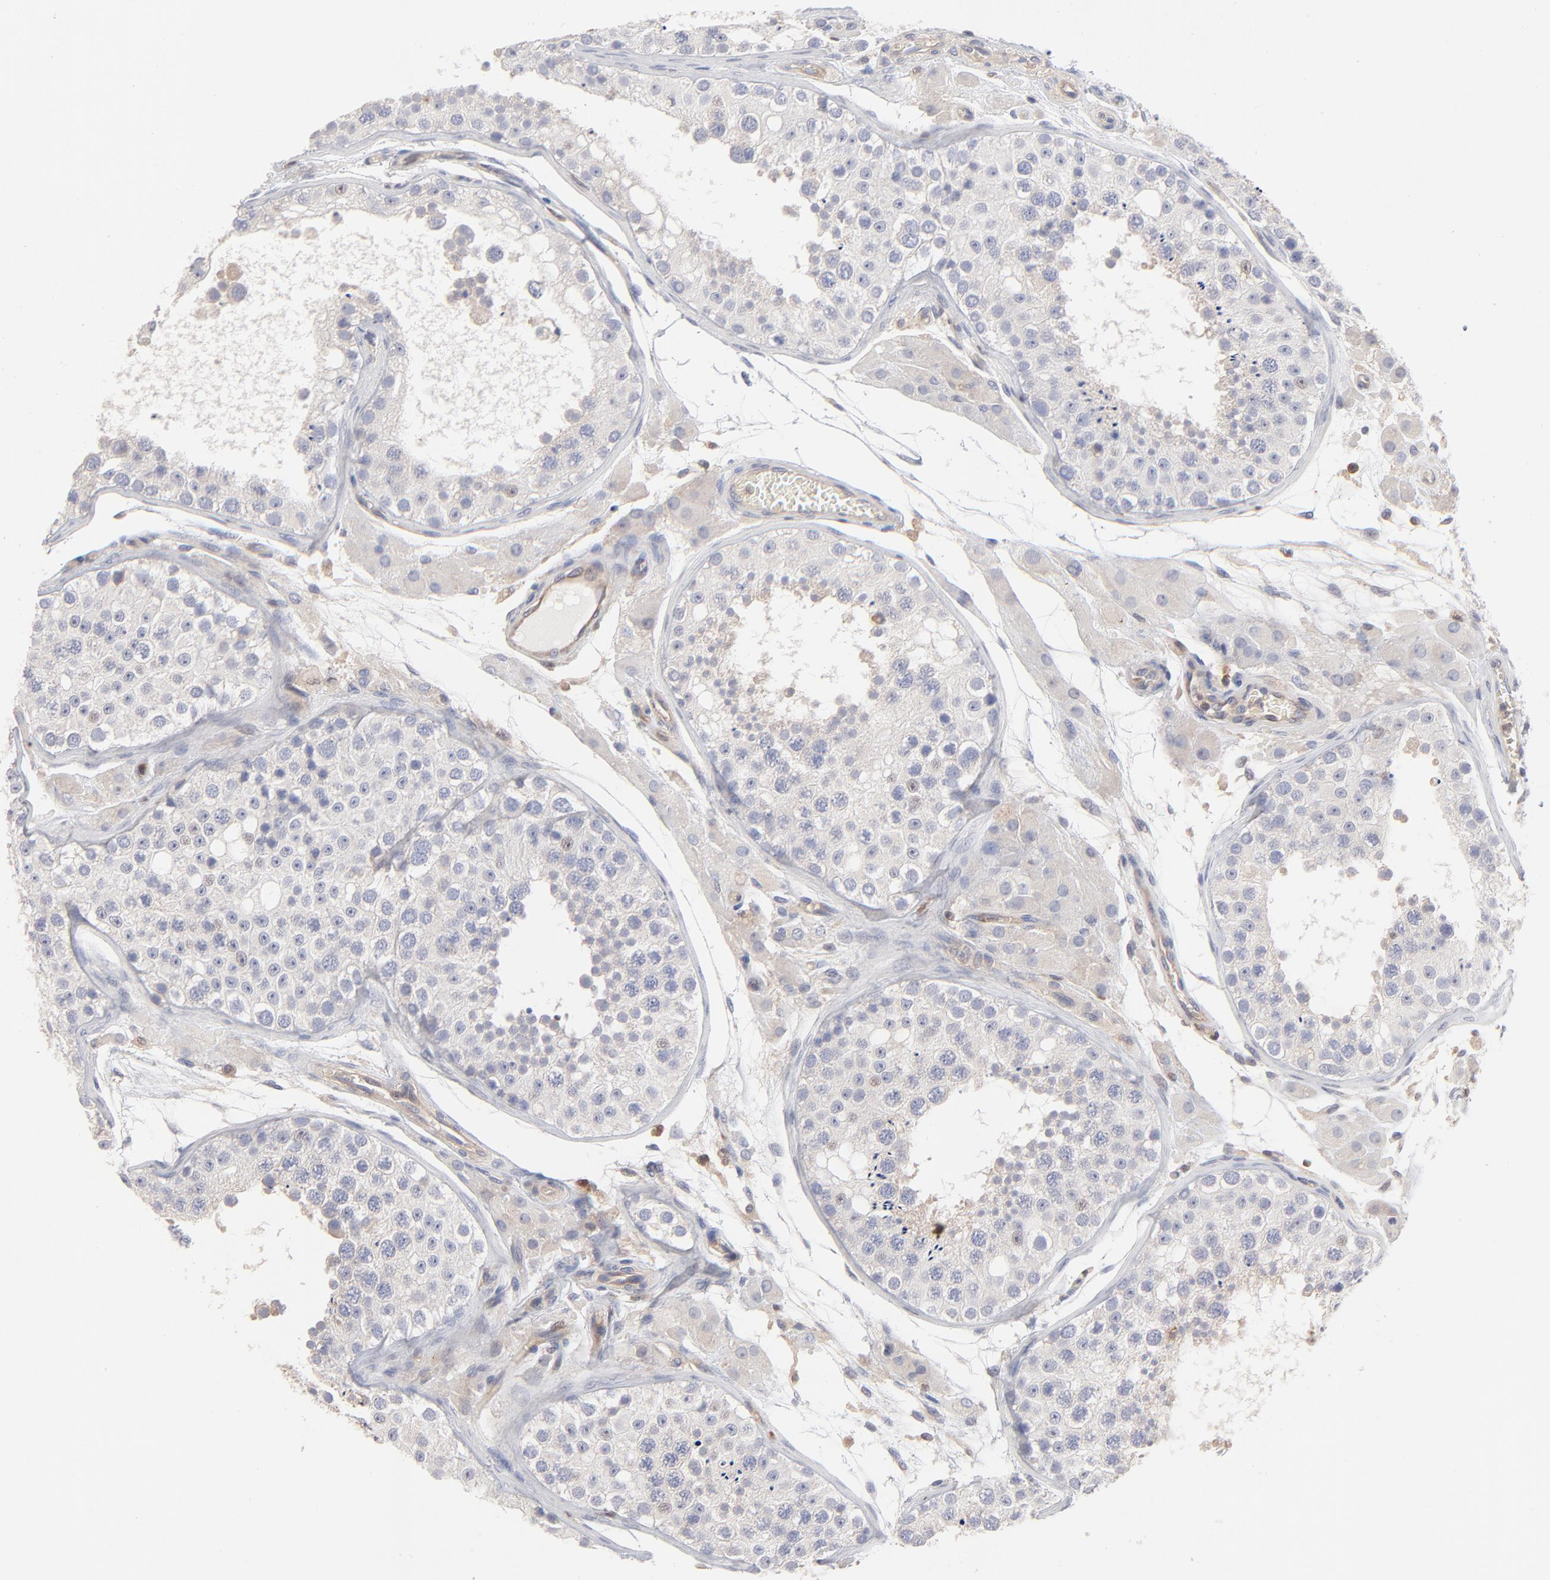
{"staining": {"intensity": "negative", "quantity": "none", "location": "none"}, "tissue": "testis", "cell_type": "Cells in seminiferous ducts", "image_type": "normal", "snomed": [{"axis": "morphology", "description": "Normal tissue, NOS"}, {"axis": "topography", "description": "Testis"}], "caption": "Benign testis was stained to show a protein in brown. There is no significant staining in cells in seminiferous ducts.", "gene": "ARHGEF6", "patient": {"sex": "male", "age": 26}}